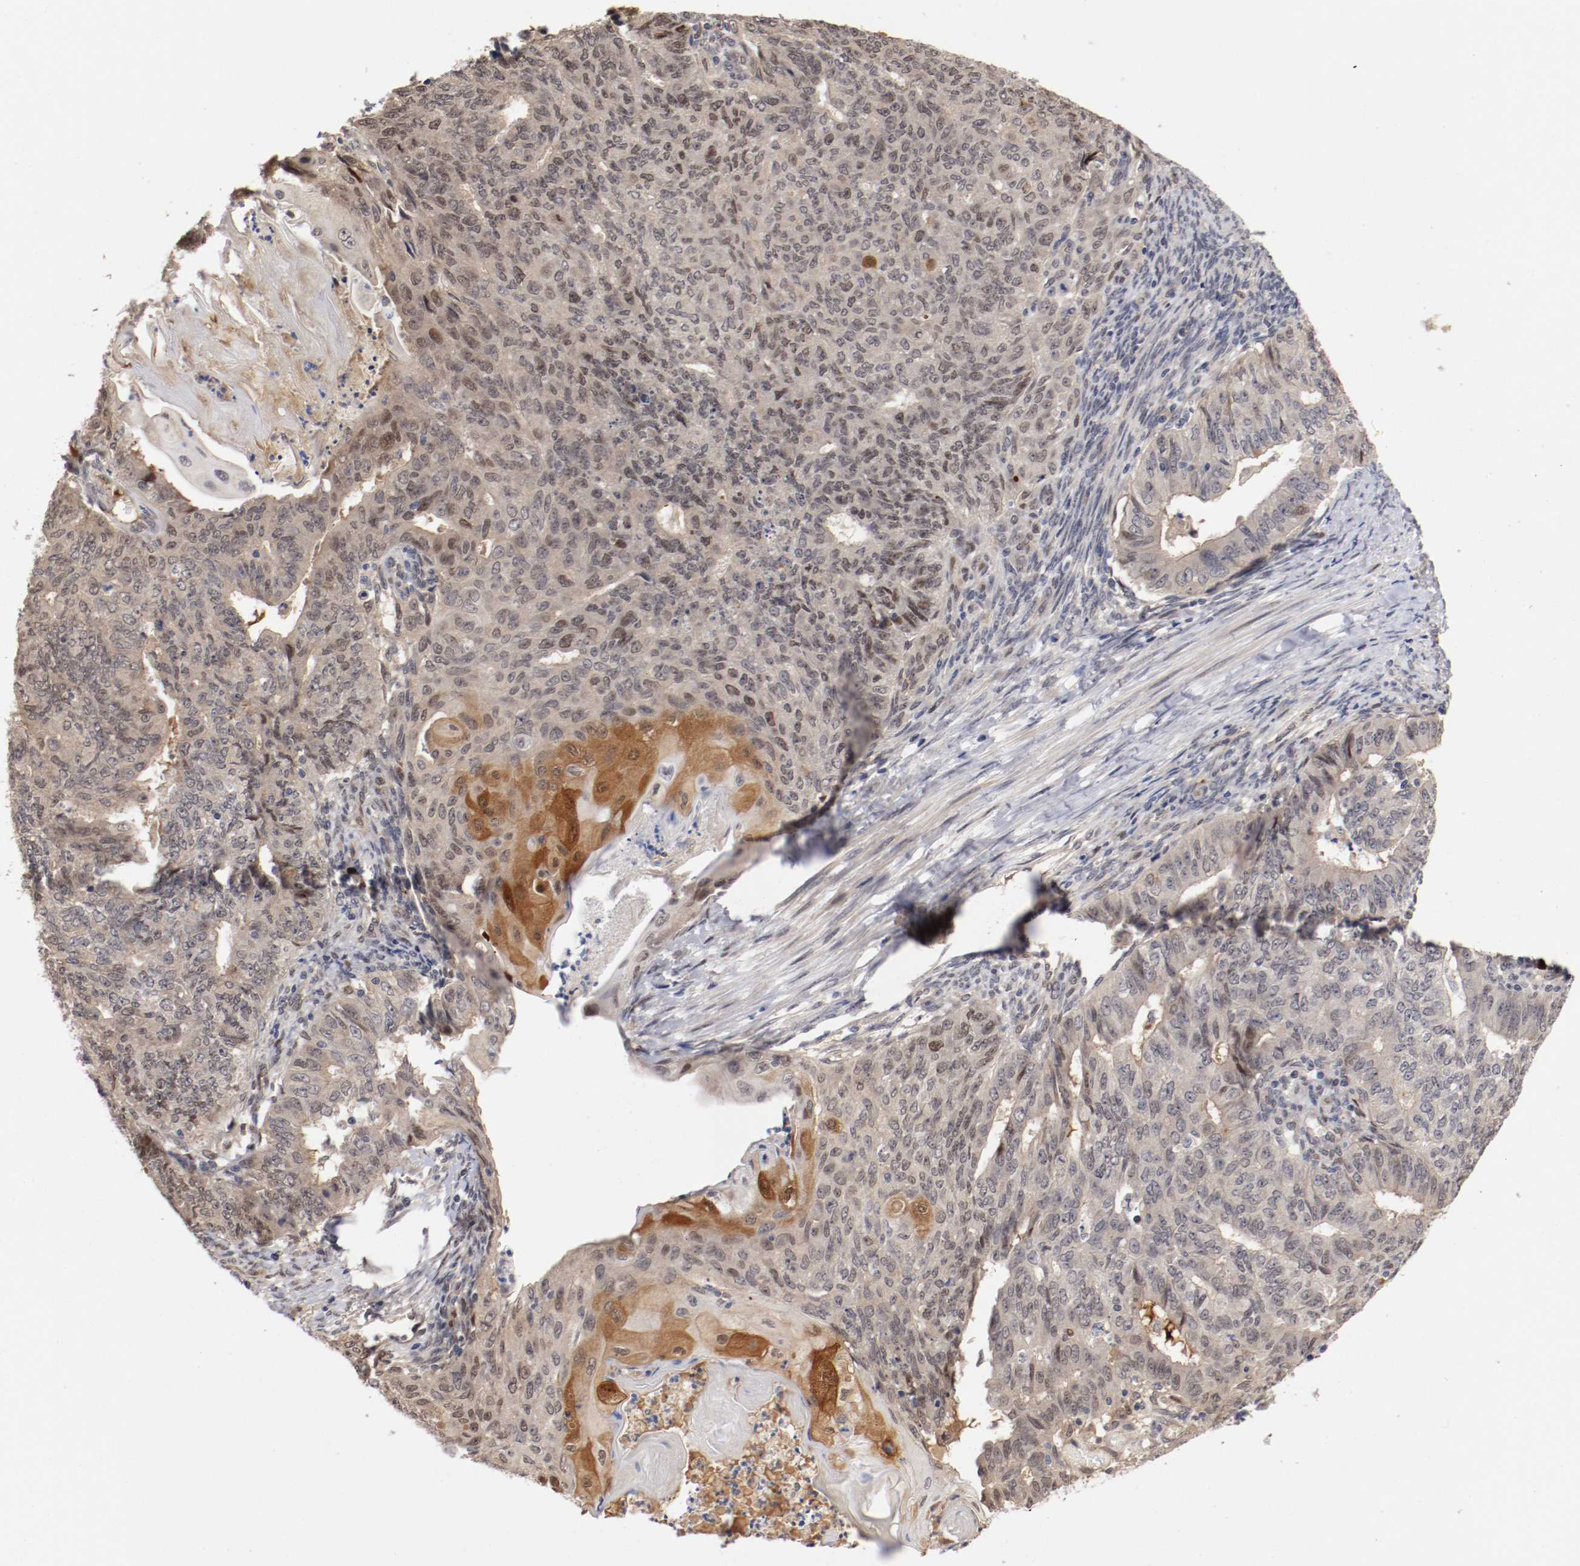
{"staining": {"intensity": "weak", "quantity": "25%-75%", "location": "nuclear"}, "tissue": "endometrial cancer", "cell_type": "Tumor cells", "image_type": "cancer", "snomed": [{"axis": "morphology", "description": "Neoplasm, malignant, NOS"}, {"axis": "topography", "description": "Endometrium"}], "caption": "Immunohistochemistry (IHC) (DAB) staining of human endometrial neoplasm (malignant) displays weak nuclear protein positivity in approximately 25%-75% of tumor cells. The staining was performed using DAB (3,3'-diaminobenzidine), with brown indicating positive protein expression. Nuclei are stained blue with hematoxylin.", "gene": "DNMT3B", "patient": {"sex": "female", "age": 74}}